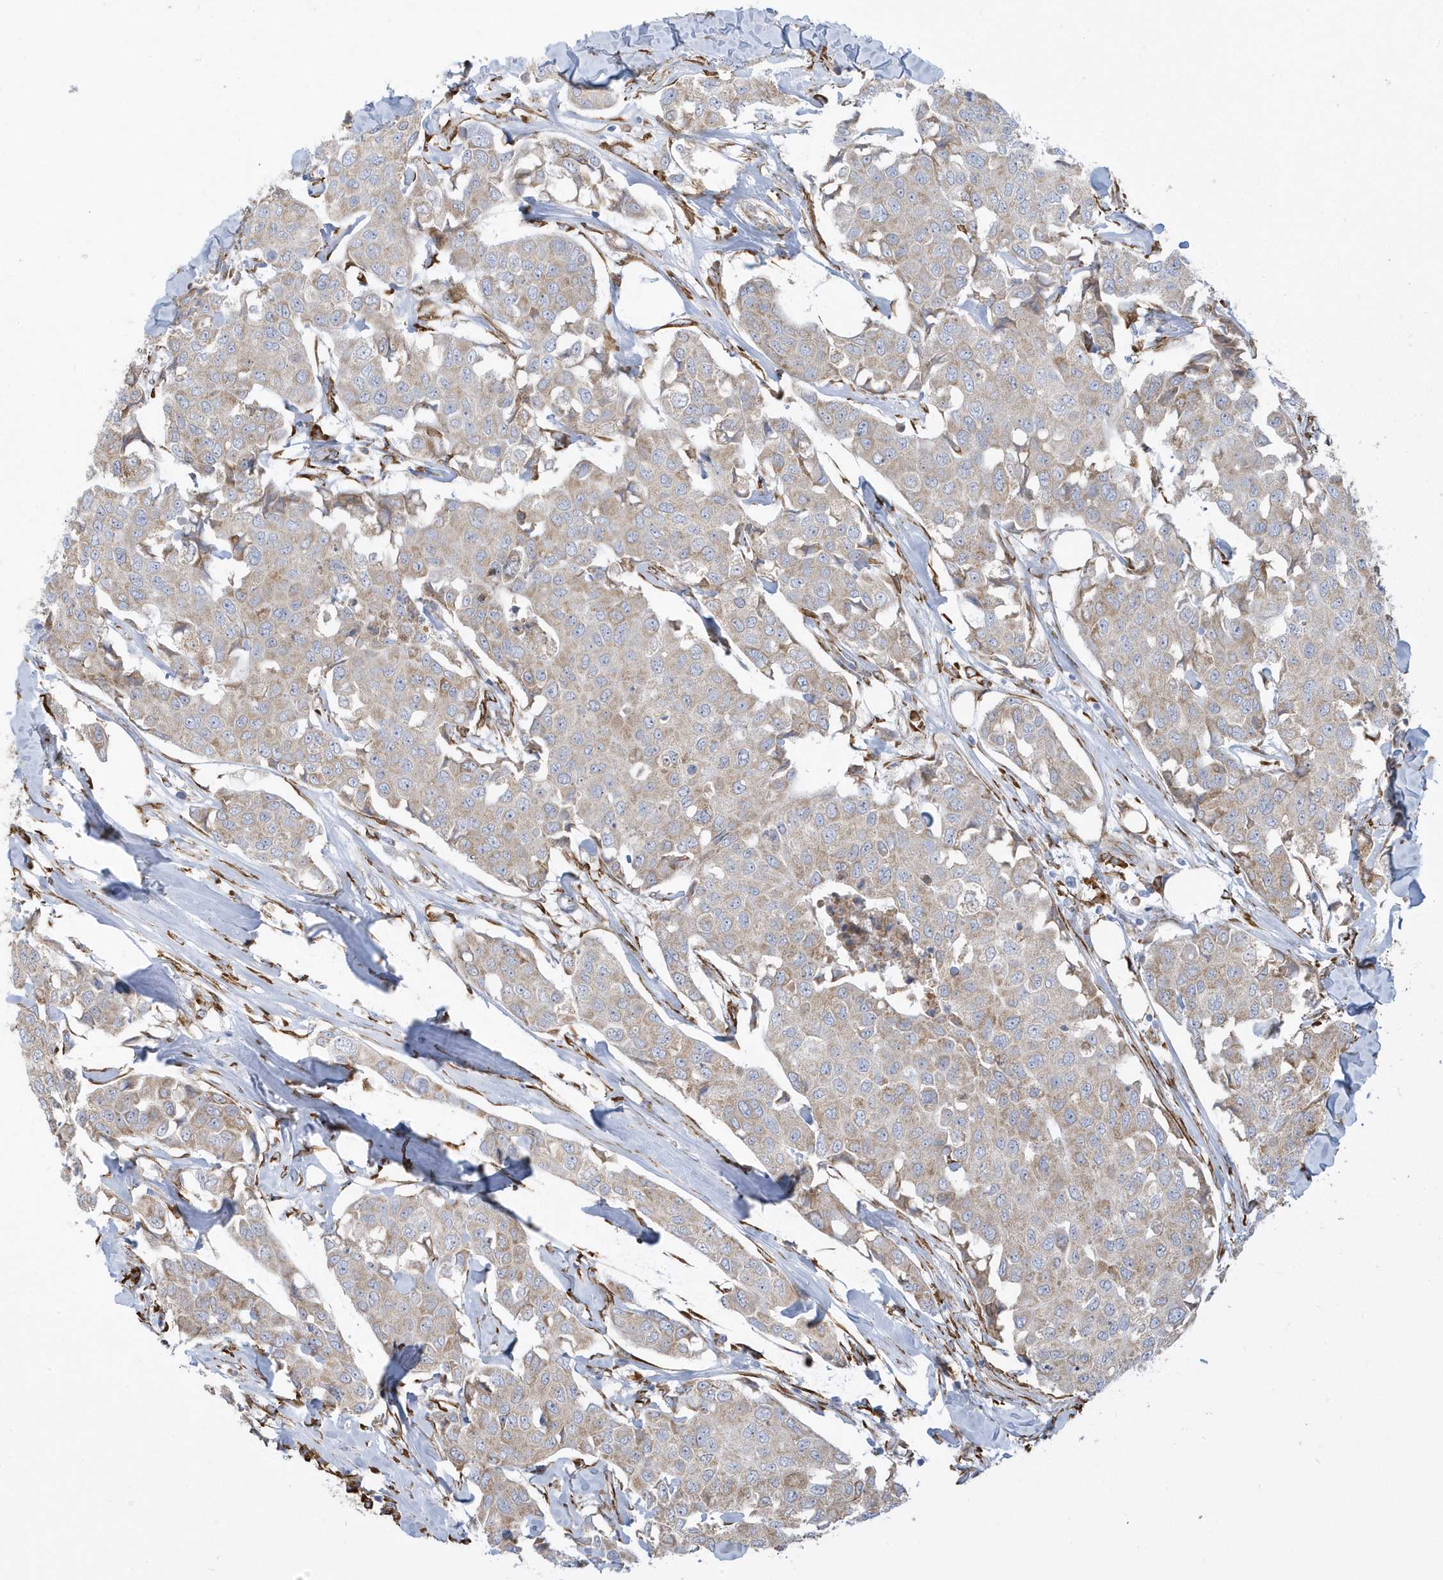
{"staining": {"intensity": "moderate", "quantity": "25%-75%", "location": "cytoplasmic/membranous"}, "tissue": "breast cancer", "cell_type": "Tumor cells", "image_type": "cancer", "snomed": [{"axis": "morphology", "description": "Duct carcinoma"}, {"axis": "topography", "description": "Breast"}], "caption": "An image of human breast cancer (invasive ductal carcinoma) stained for a protein demonstrates moderate cytoplasmic/membranous brown staining in tumor cells.", "gene": "DCAF1", "patient": {"sex": "female", "age": 80}}